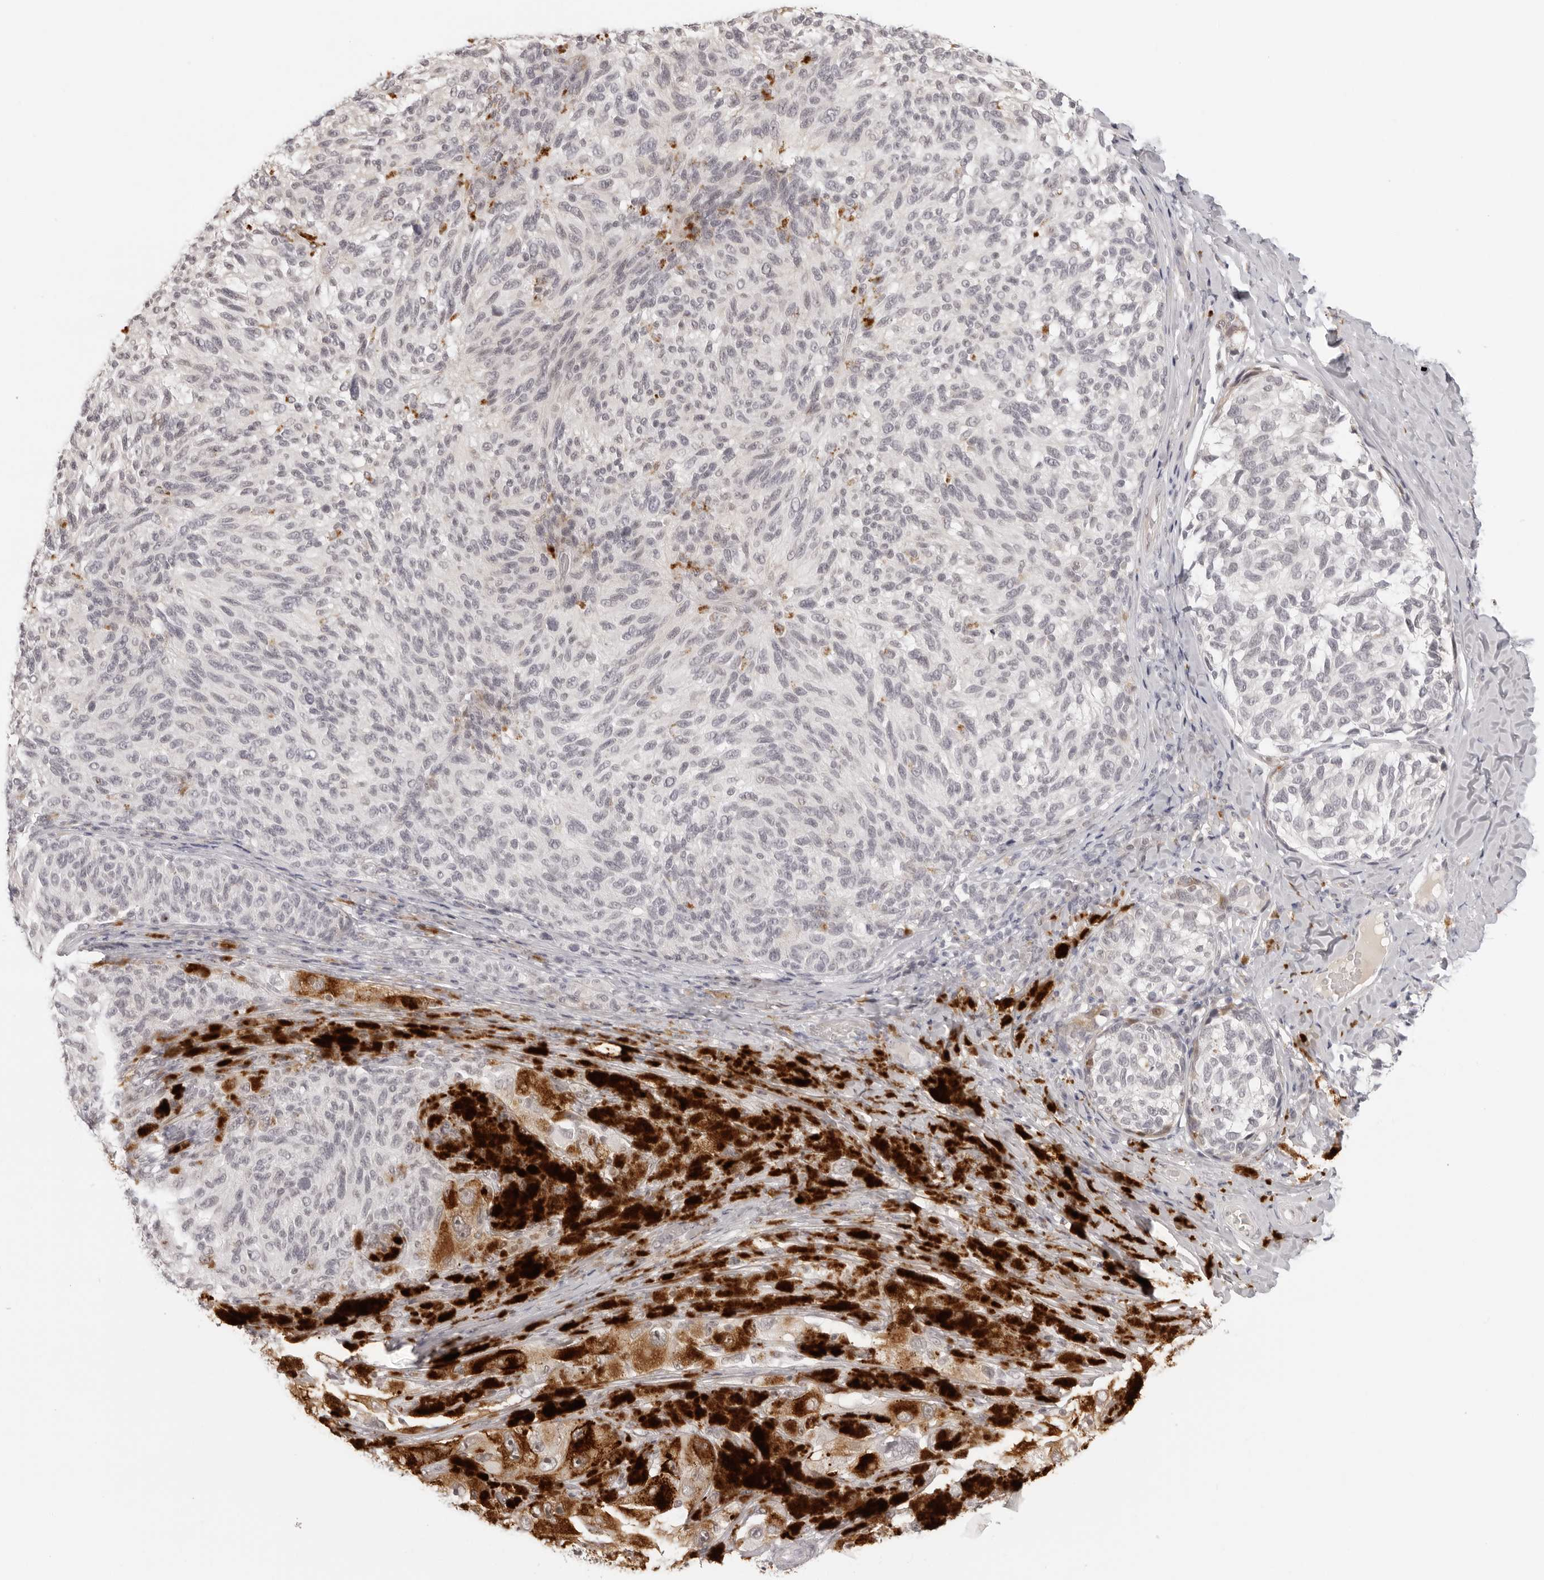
{"staining": {"intensity": "negative", "quantity": "none", "location": "none"}, "tissue": "melanoma", "cell_type": "Tumor cells", "image_type": "cancer", "snomed": [{"axis": "morphology", "description": "Malignant melanoma, NOS"}, {"axis": "topography", "description": "Skin"}], "caption": "Tumor cells are negative for protein expression in human melanoma. (Stains: DAB (3,3'-diaminobenzidine) immunohistochemistry with hematoxylin counter stain, Microscopy: brightfield microscopy at high magnification).", "gene": "STRADB", "patient": {"sex": "female", "age": 73}}